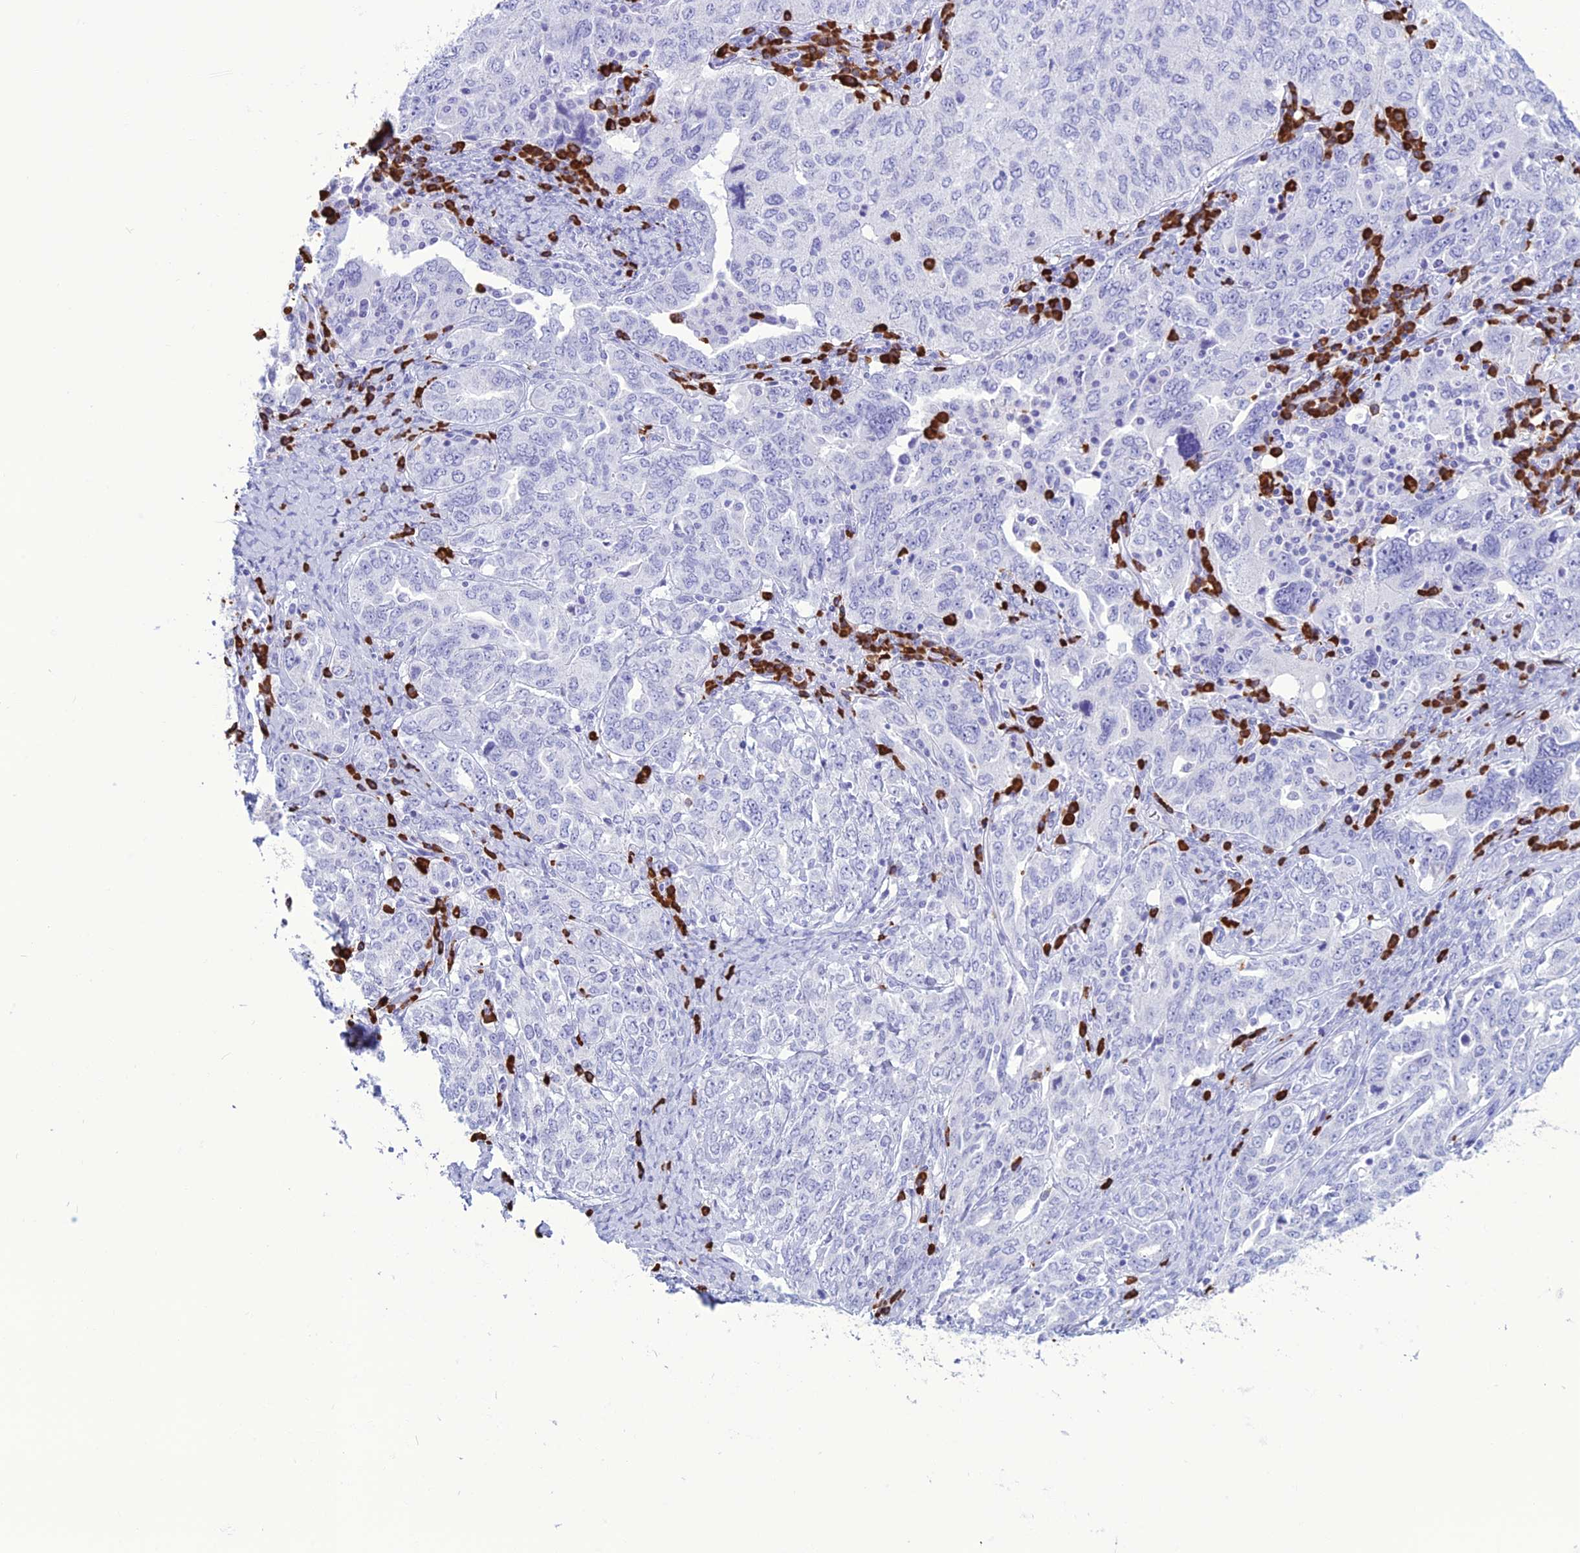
{"staining": {"intensity": "negative", "quantity": "none", "location": "none"}, "tissue": "ovarian cancer", "cell_type": "Tumor cells", "image_type": "cancer", "snomed": [{"axis": "morphology", "description": "Carcinoma, endometroid"}, {"axis": "topography", "description": "Ovary"}], "caption": "High magnification brightfield microscopy of ovarian cancer (endometroid carcinoma) stained with DAB (3,3'-diaminobenzidine) (brown) and counterstained with hematoxylin (blue): tumor cells show no significant expression.", "gene": "MZB1", "patient": {"sex": "female", "age": 62}}